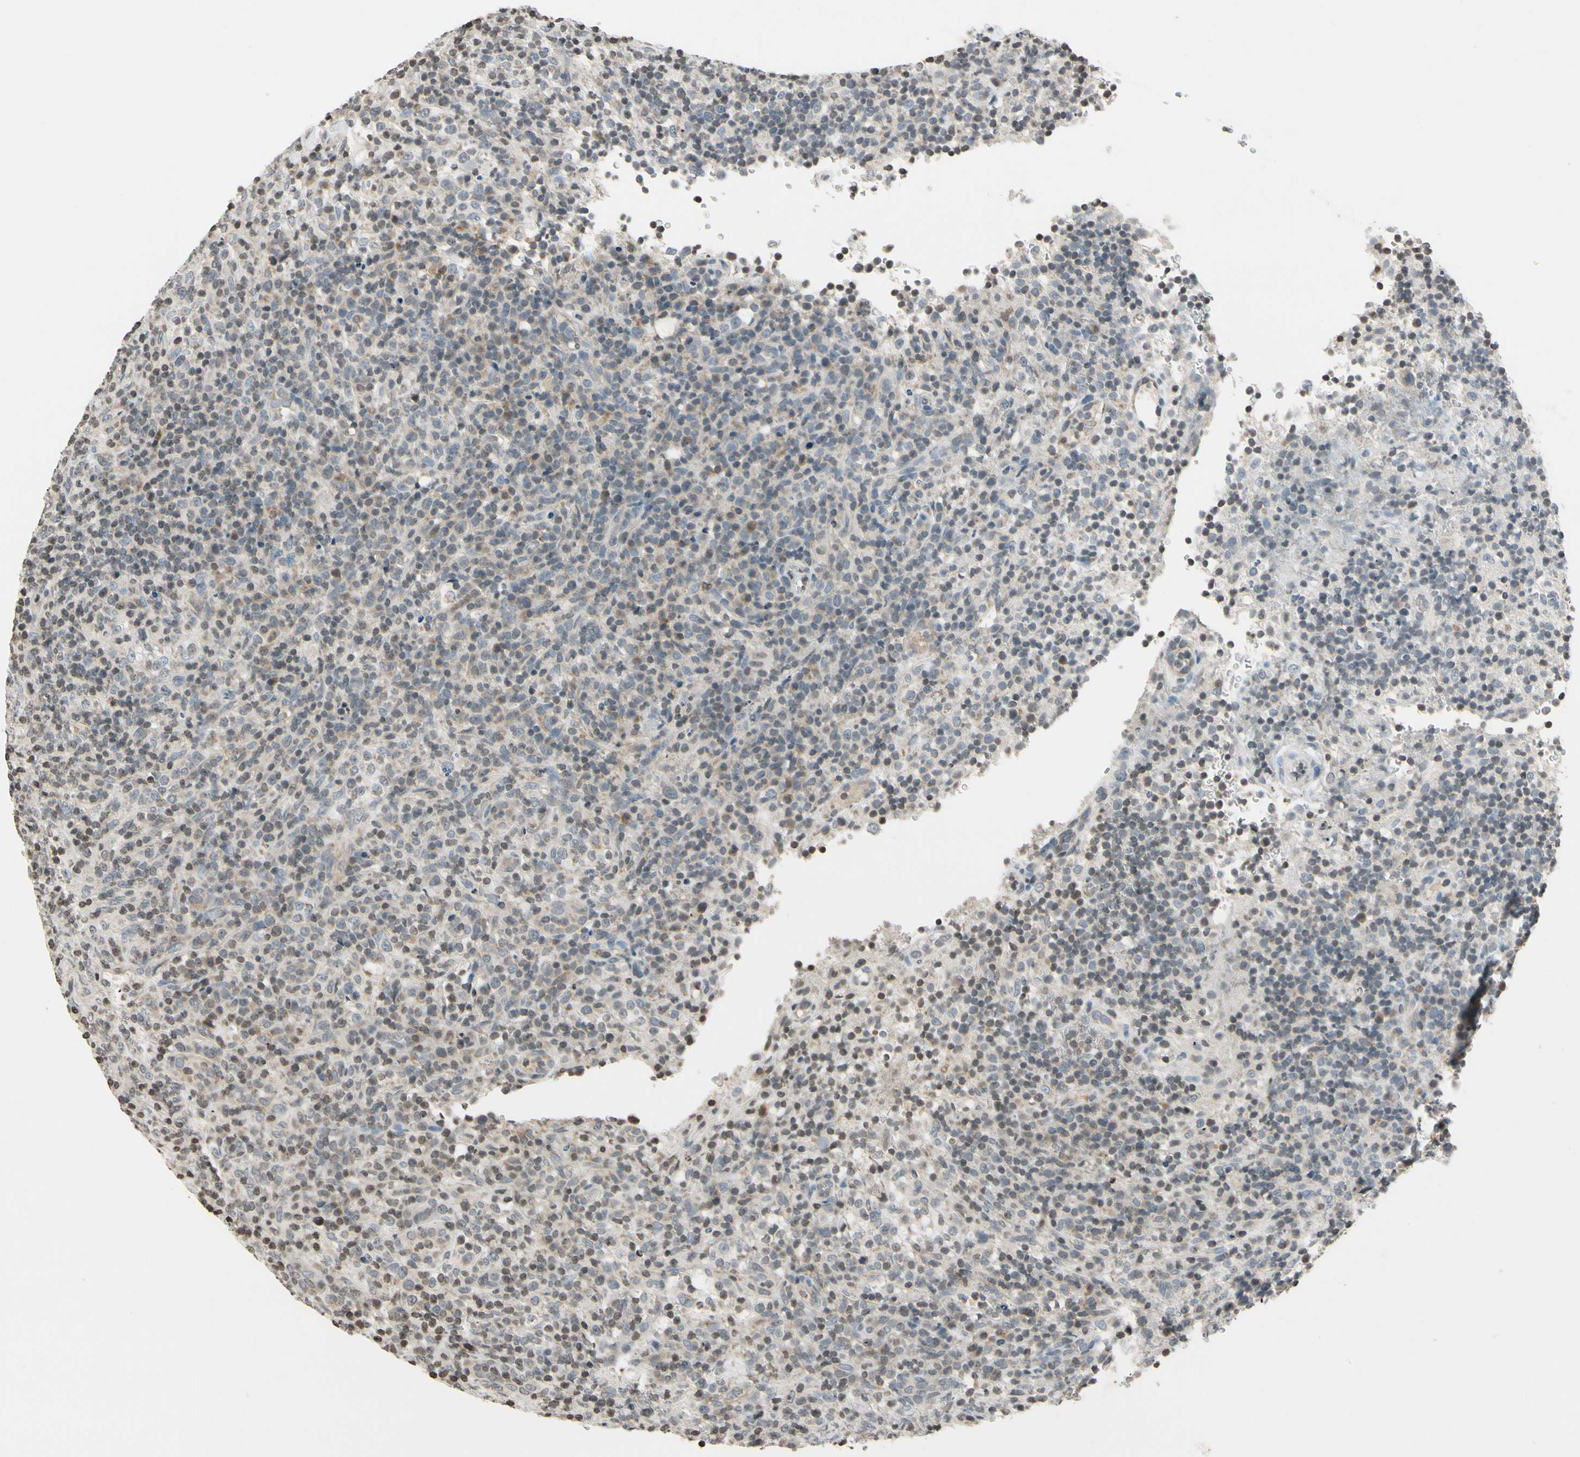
{"staining": {"intensity": "negative", "quantity": "none", "location": "none"}, "tissue": "lymphoma", "cell_type": "Tumor cells", "image_type": "cancer", "snomed": [{"axis": "morphology", "description": "Malignant lymphoma, non-Hodgkin's type, High grade"}, {"axis": "topography", "description": "Lymph node"}], "caption": "Immunohistochemistry photomicrograph of human high-grade malignant lymphoma, non-Hodgkin's type stained for a protein (brown), which reveals no staining in tumor cells.", "gene": "CLDN11", "patient": {"sex": "female", "age": 76}}